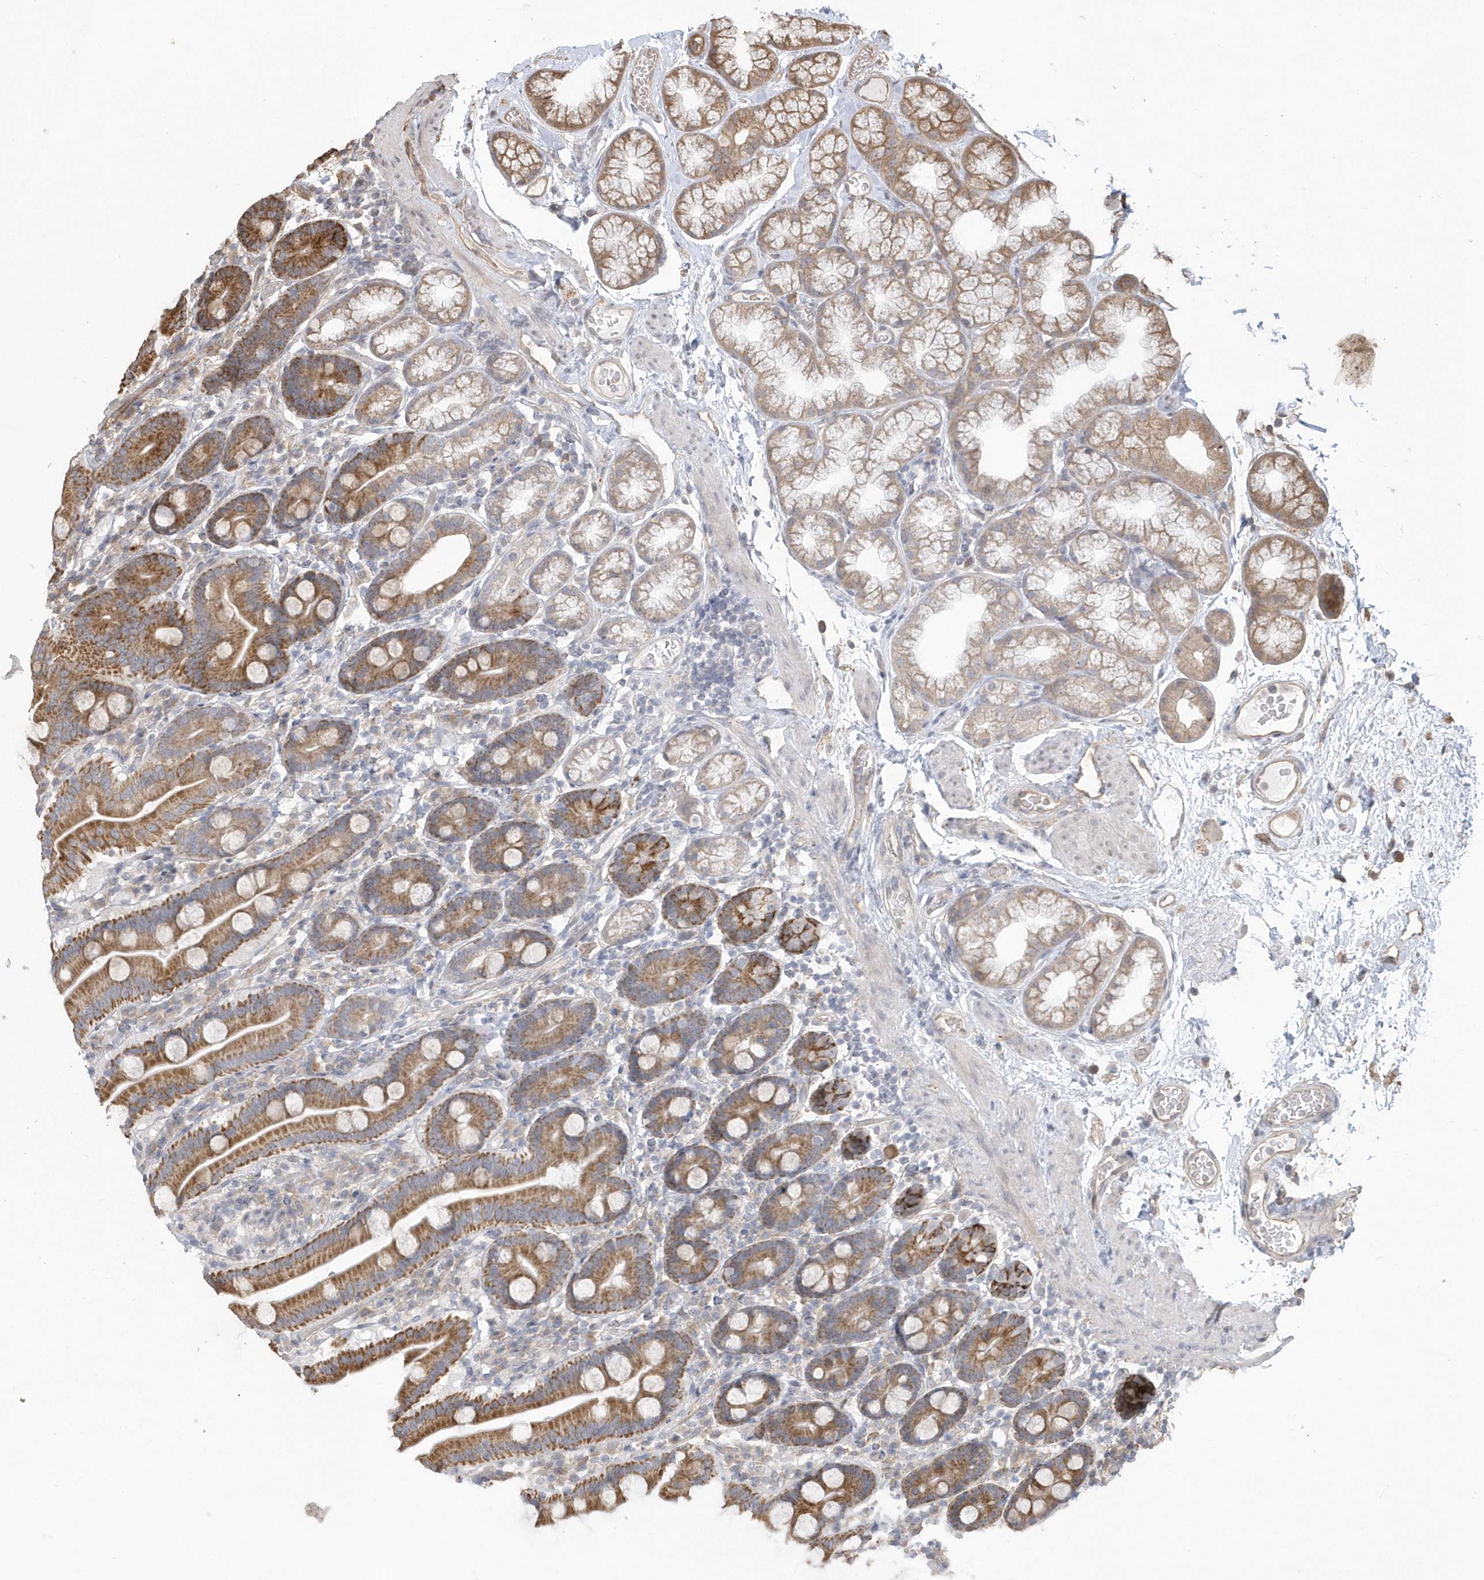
{"staining": {"intensity": "strong", "quantity": ">75%", "location": "cytoplasmic/membranous"}, "tissue": "duodenum", "cell_type": "Glandular cells", "image_type": "normal", "snomed": [{"axis": "morphology", "description": "Normal tissue, NOS"}, {"axis": "topography", "description": "Duodenum"}], "caption": "A high-resolution photomicrograph shows IHC staining of normal duodenum, which reveals strong cytoplasmic/membranous expression in approximately >75% of glandular cells. The staining was performed using DAB, with brown indicating positive protein expression. Nuclei are stained blue with hematoxylin.", "gene": "HERPUD1", "patient": {"sex": "male", "age": 55}}